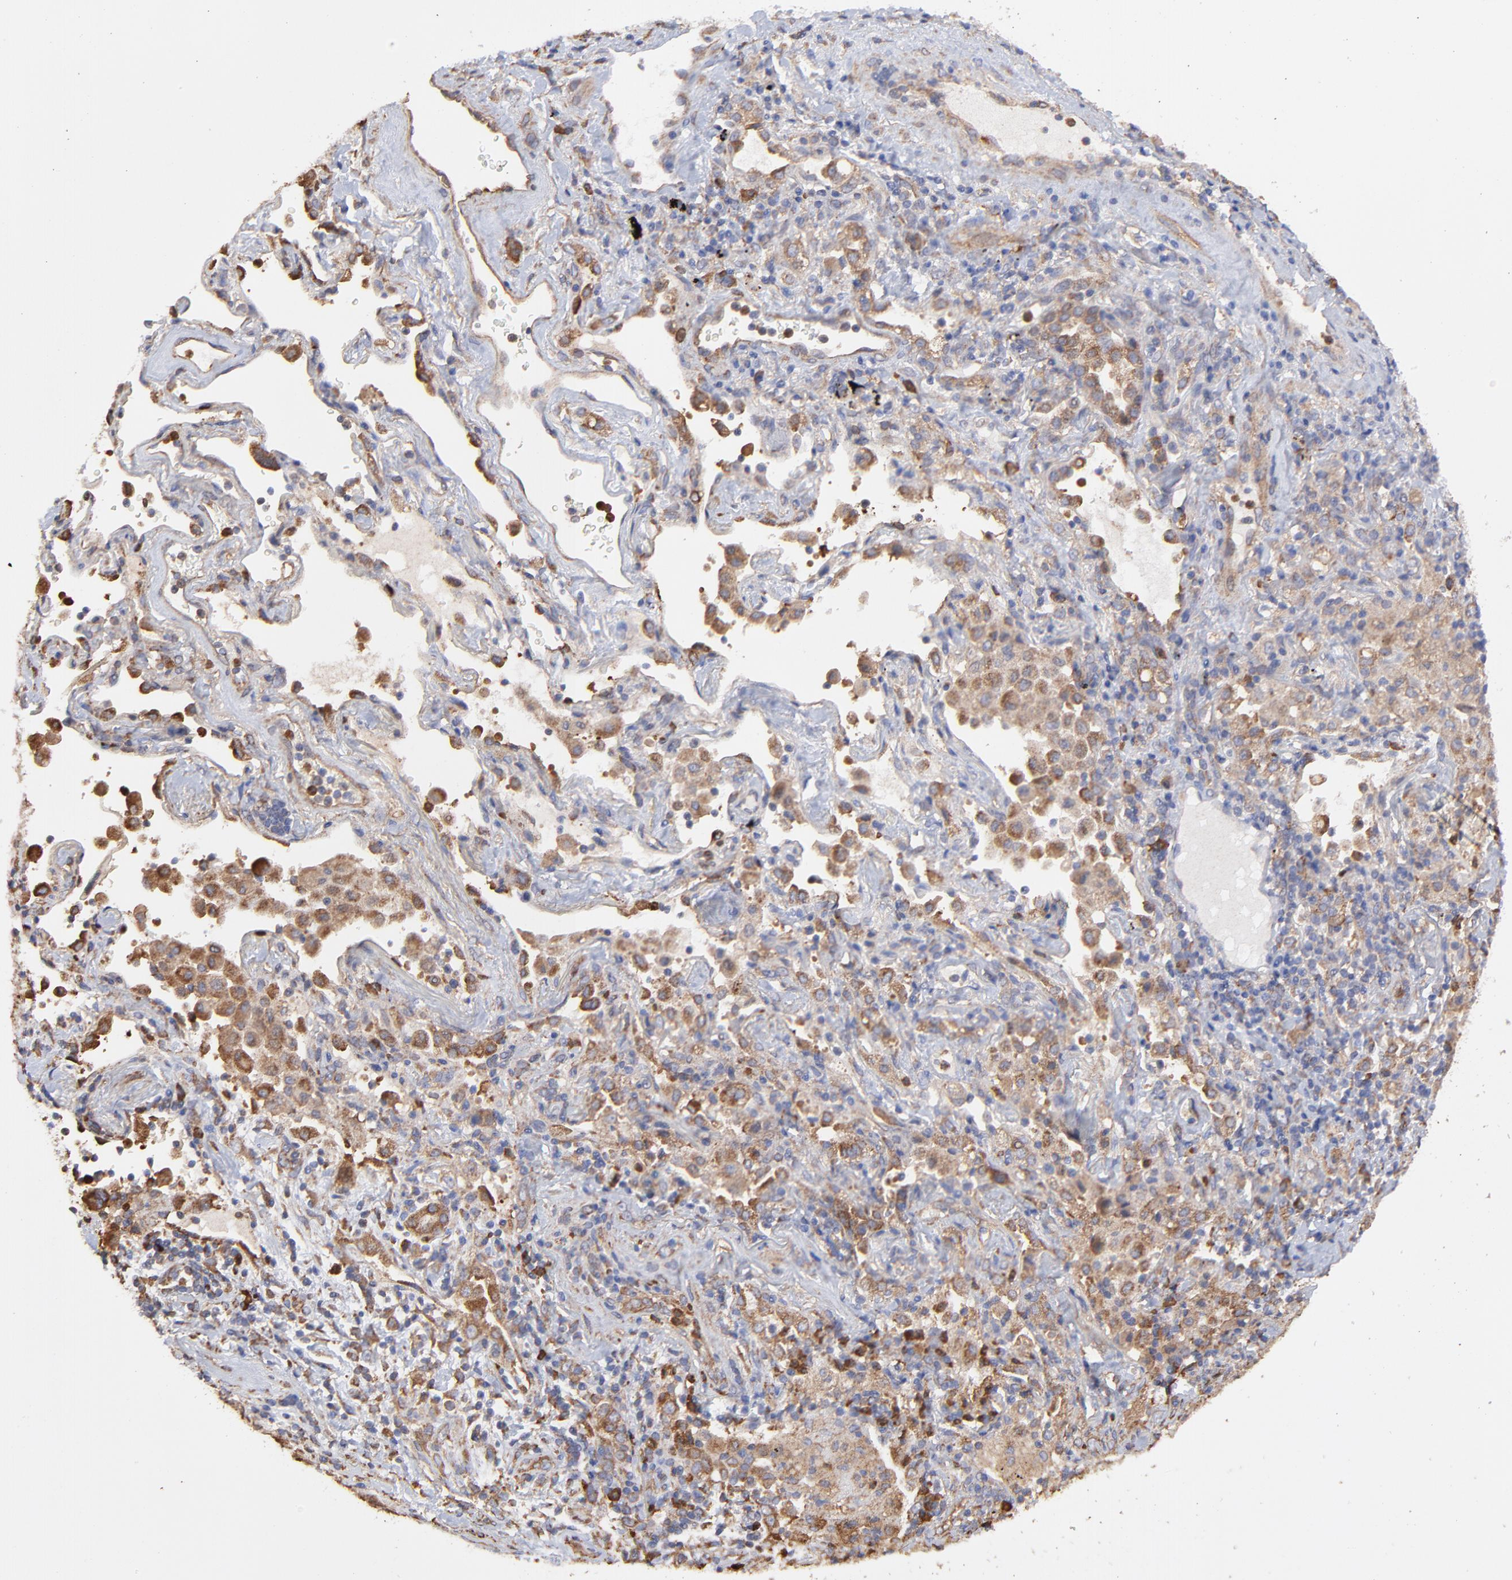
{"staining": {"intensity": "weak", "quantity": ">75%", "location": "cytoplasmic/membranous"}, "tissue": "lung cancer", "cell_type": "Tumor cells", "image_type": "cancer", "snomed": [{"axis": "morphology", "description": "Squamous cell carcinoma, NOS"}, {"axis": "topography", "description": "Lung"}], "caption": "This image demonstrates immunohistochemistry (IHC) staining of human lung cancer, with low weak cytoplasmic/membranous positivity in approximately >75% of tumor cells.", "gene": "PFKM", "patient": {"sex": "female", "age": 67}}